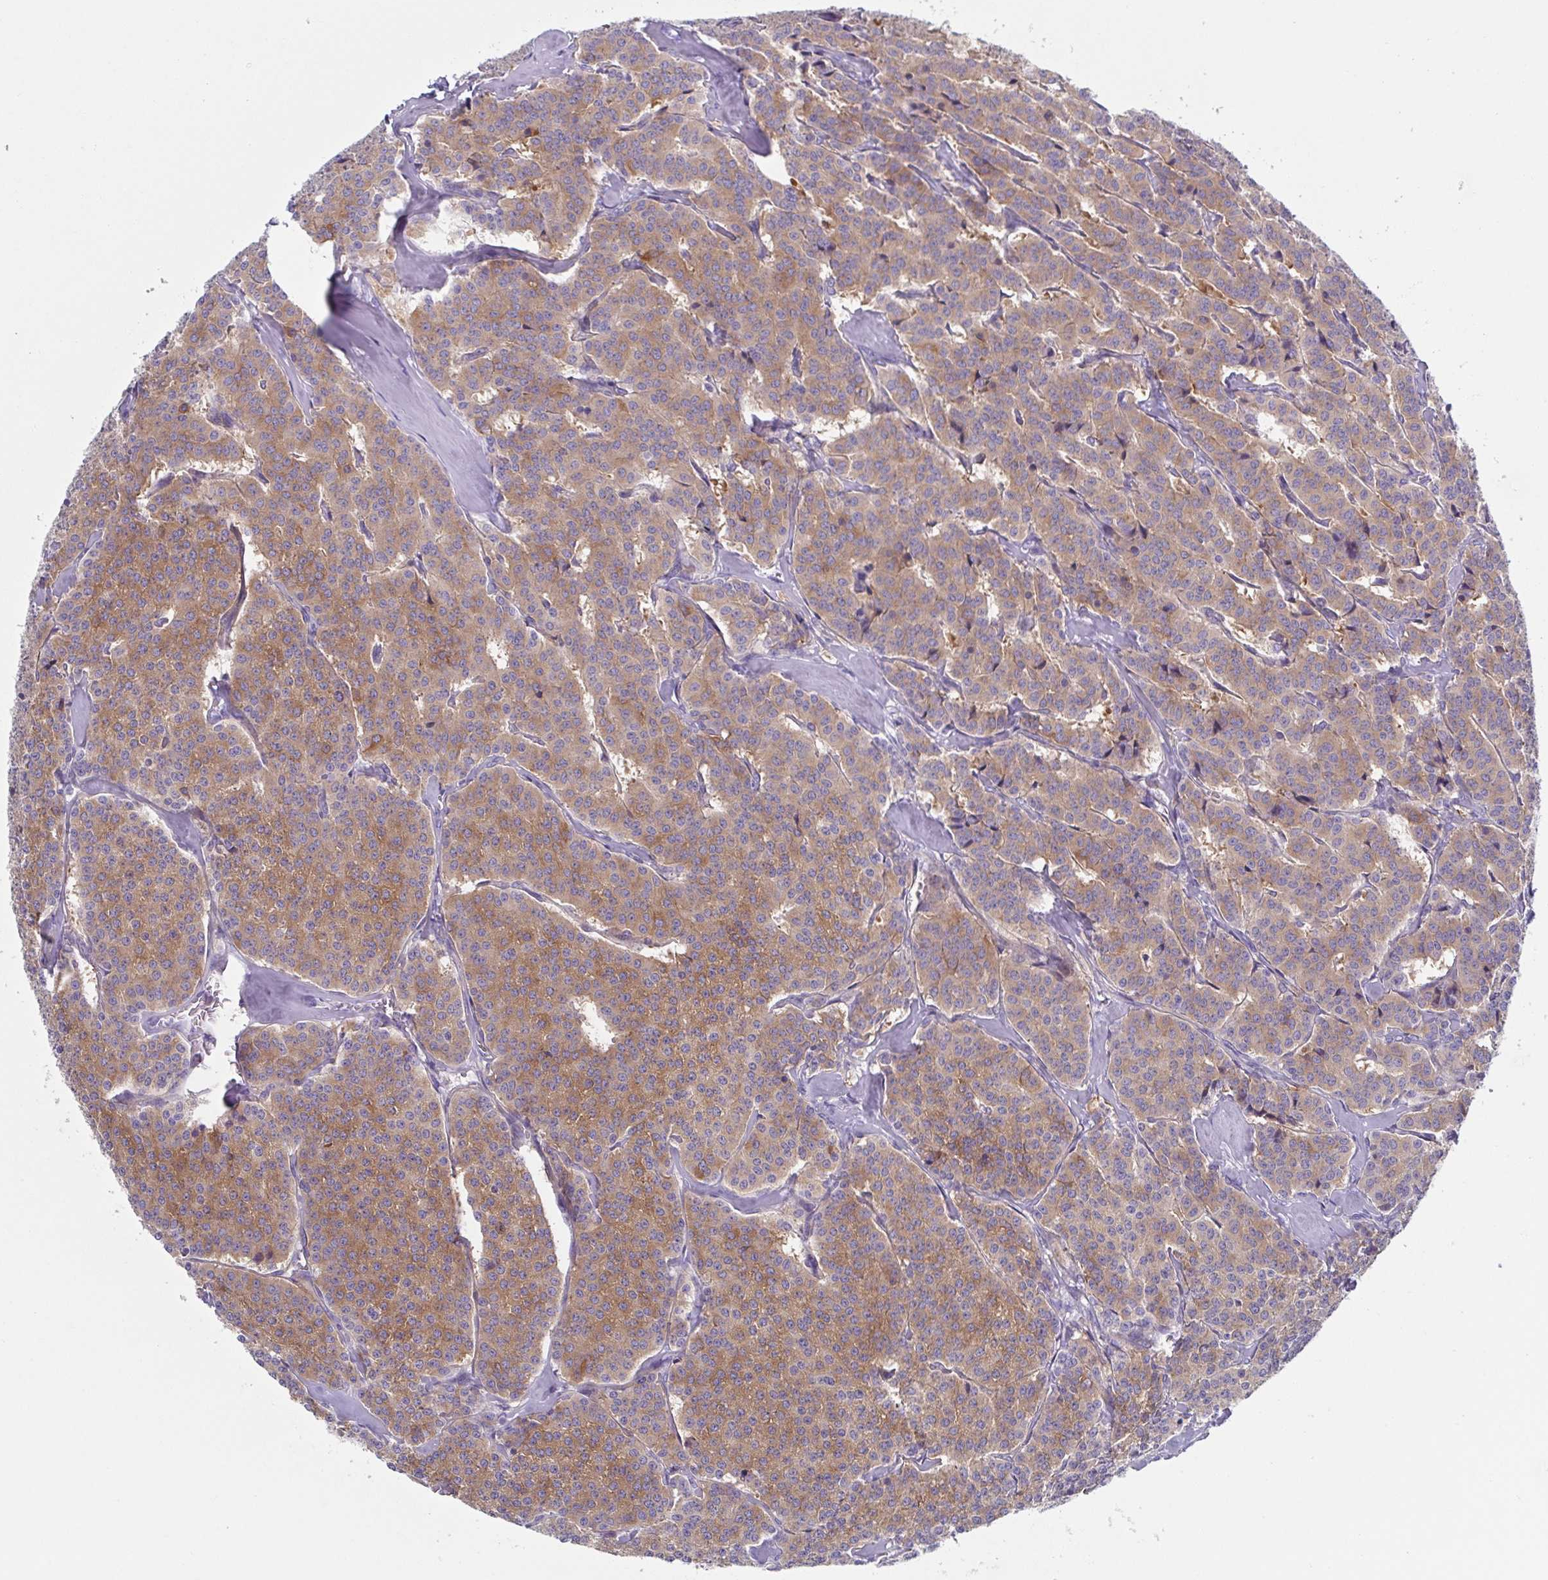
{"staining": {"intensity": "moderate", "quantity": ">75%", "location": "cytoplasmic/membranous"}, "tissue": "carcinoid", "cell_type": "Tumor cells", "image_type": "cancer", "snomed": [{"axis": "morphology", "description": "Normal tissue, NOS"}, {"axis": "morphology", "description": "Carcinoid, malignant, NOS"}, {"axis": "topography", "description": "Lung"}], "caption": "Moderate cytoplasmic/membranous positivity for a protein is present in approximately >75% of tumor cells of carcinoid (malignant) using IHC.", "gene": "DYNC1I1", "patient": {"sex": "female", "age": 46}}